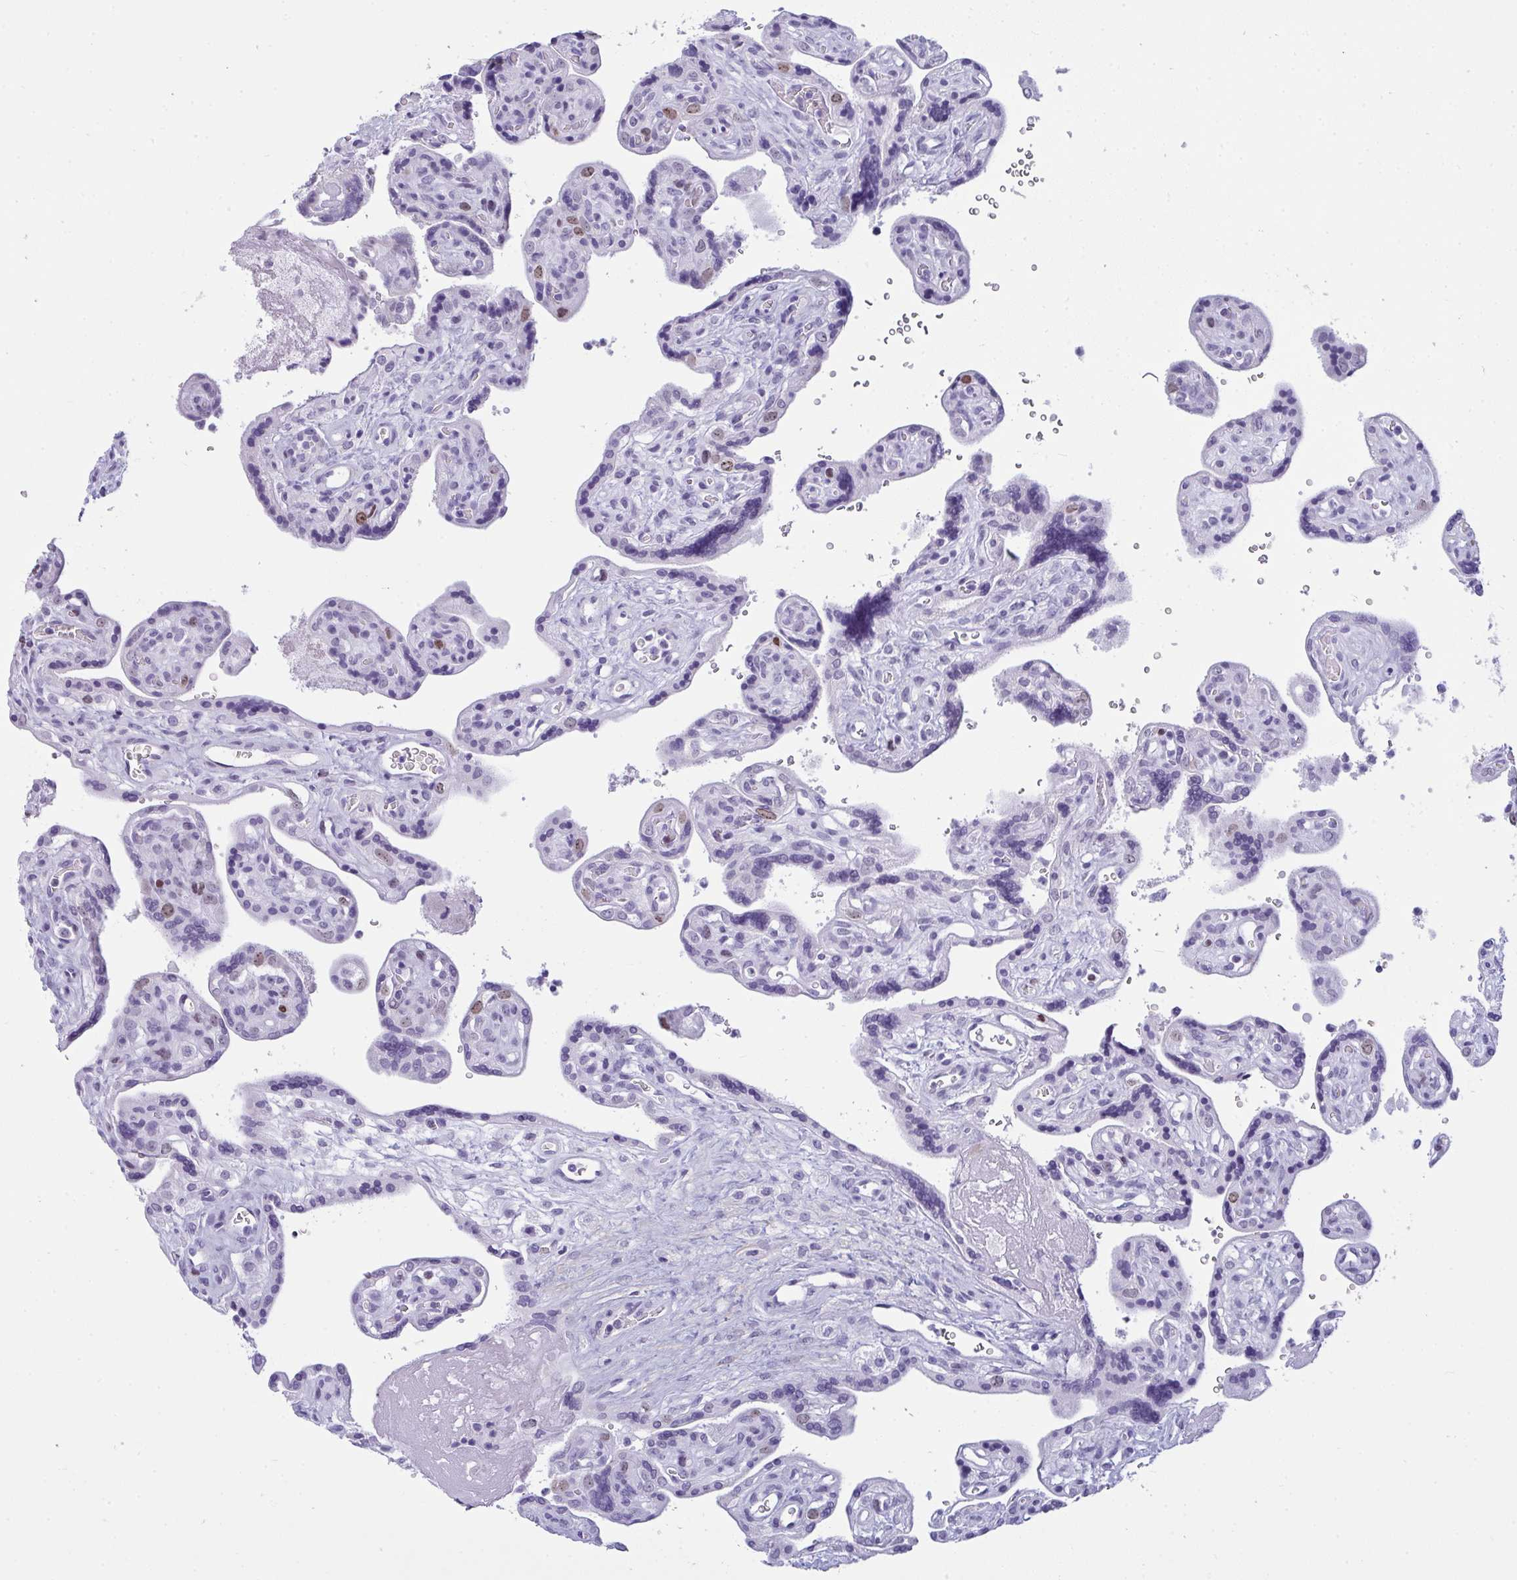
{"staining": {"intensity": "moderate", "quantity": "<25%", "location": "nuclear"}, "tissue": "placenta", "cell_type": "Trophoblastic cells", "image_type": "normal", "snomed": [{"axis": "morphology", "description": "Normal tissue, NOS"}, {"axis": "topography", "description": "Placenta"}], "caption": "DAB (3,3'-diaminobenzidine) immunohistochemical staining of normal human placenta displays moderate nuclear protein positivity in about <25% of trophoblastic cells. (DAB (3,3'-diaminobenzidine) IHC, brown staining for protein, blue staining for nuclei).", "gene": "SUZ12", "patient": {"sex": "female", "age": 39}}